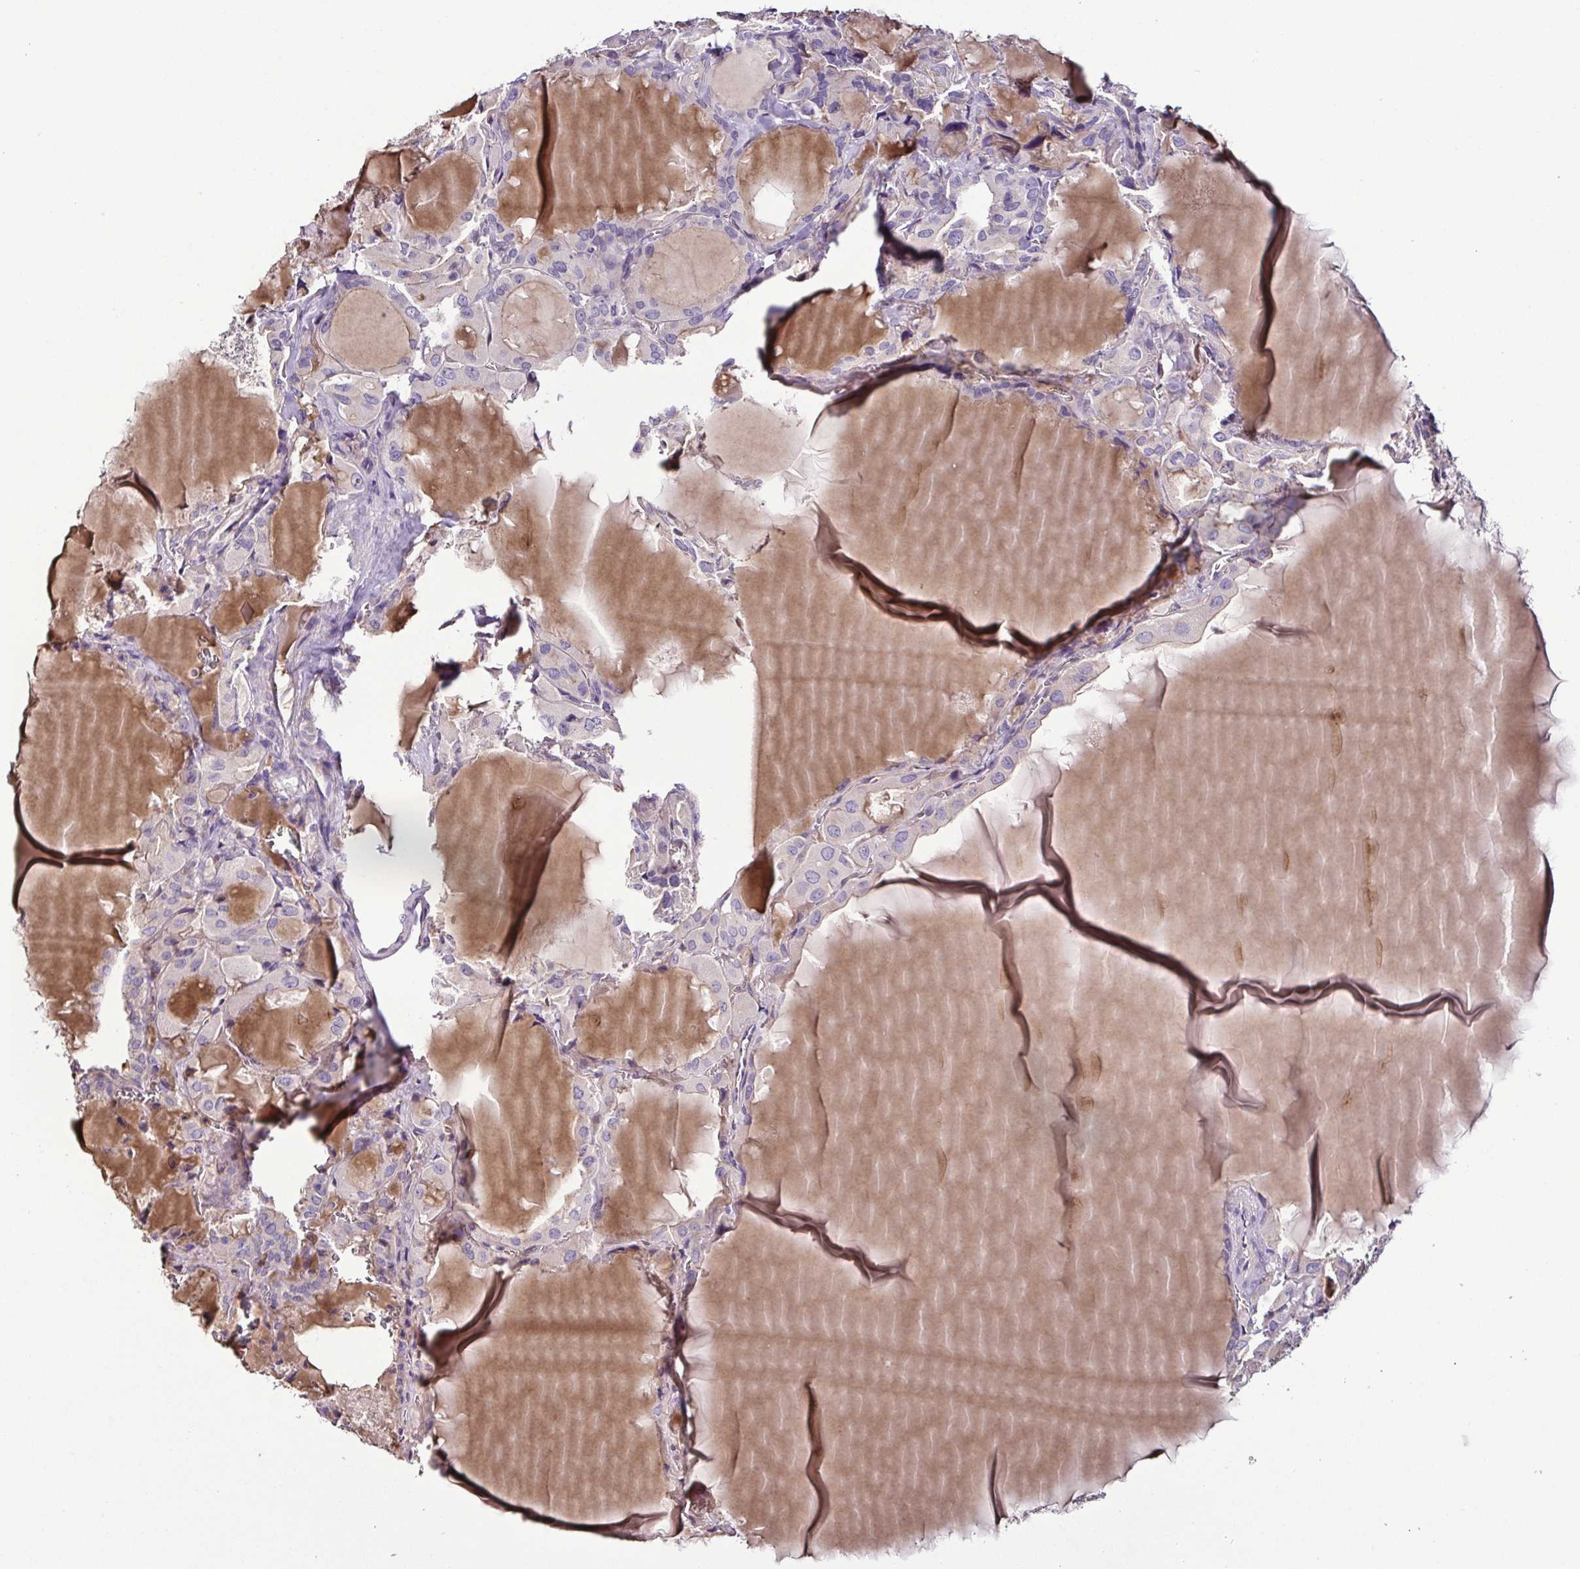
{"staining": {"intensity": "negative", "quantity": "none", "location": "none"}, "tissue": "thyroid cancer", "cell_type": "Tumor cells", "image_type": "cancer", "snomed": [{"axis": "morphology", "description": "Papillary adenocarcinoma, NOS"}, {"axis": "topography", "description": "Thyroid gland"}], "caption": "A photomicrograph of thyroid cancer (papillary adenocarcinoma) stained for a protein reveals no brown staining in tumor cells. Nuclei are stained in blue.", "gene": "LMOD2", "patient": {"sex": "male", "age": 87}}